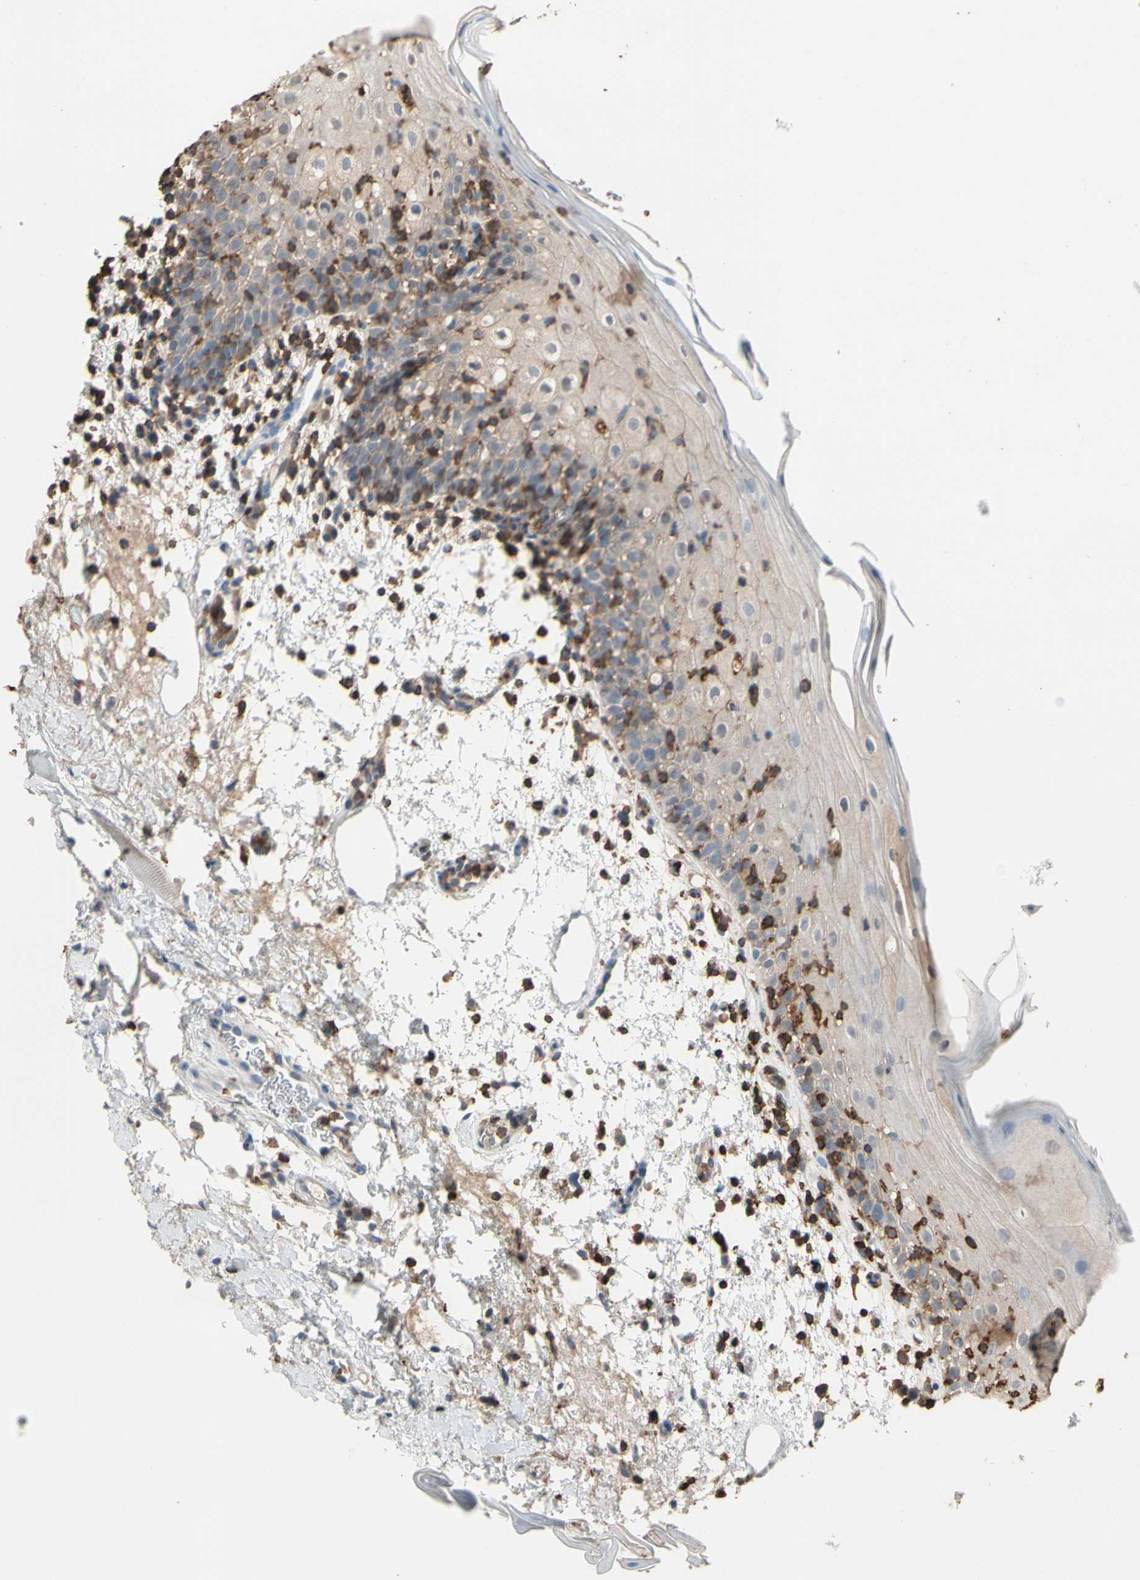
{"staining": {"intensity": "moderate", "quantity": "25%-75%", "location": "cytoplasmic/membranous,nuclear"}, "tissue": "oral mucosa", "cell_type": "Squamous epithelial cells", "image_type": "normal", "snomed": [{"axis": "morphology", "description": "Normal tissue, NOS"}, {"axis": "morphology", "description": "Squamous cell carcinoma, NOS"}, {"axis": "topography", "description": "Skeletal muscle"}, {"axis": "topography", "description": "Oral tissue"}], "caption": "Squamous epithelial cells show moderate cytoplasmic/membranous,nuclear positivity in approximately 25%-75% of cells in normal oral mucosa. The staining was performed using DAB (3,3'-diaminobenzidine) to visualize the protein expression in brown, while the nuclei were stained in blue with hematoxylin (Magnification: 20x).", "gene": "TNFSF13B", "patient": {"sex": "male", "age": 71}}